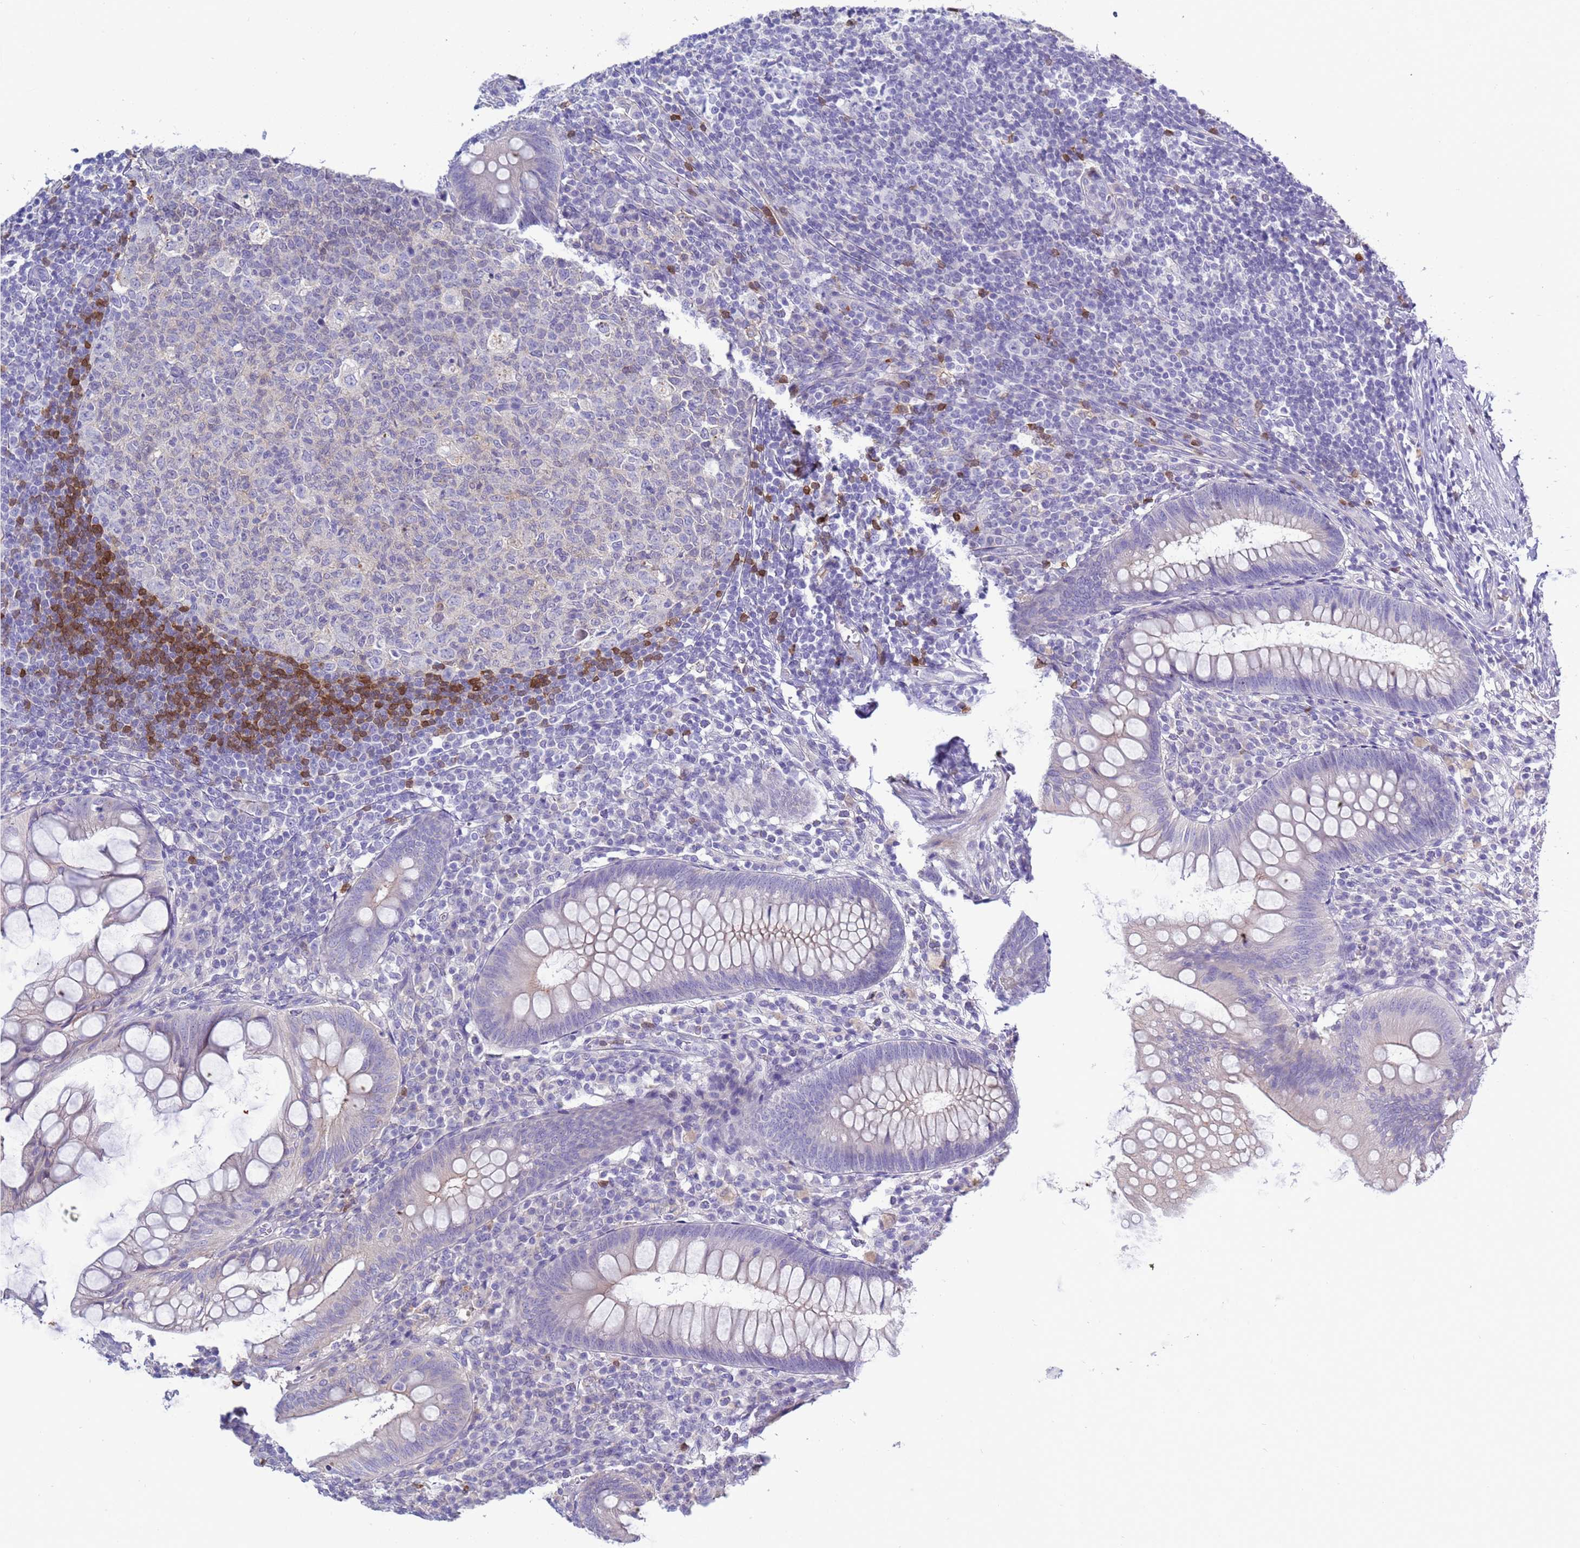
{"staining": {"intensity": "negative", "quantity": "none", "location": "none"}, "tissue": "appendix", "cell_type": "Glandular cells", "image_type": "normal", "snomed": [{"axis": "morphology", "description": "Normal tissue, NOS"}, {"axis": "topography", "description": "Appendix"}], "caption": "A high-resolution image shows IHC staining of normal appendix, which demonstrates no significant expression in glandular cells.", "gene": "C4orf46", "patient": {"sex": "male", "age": 56}}